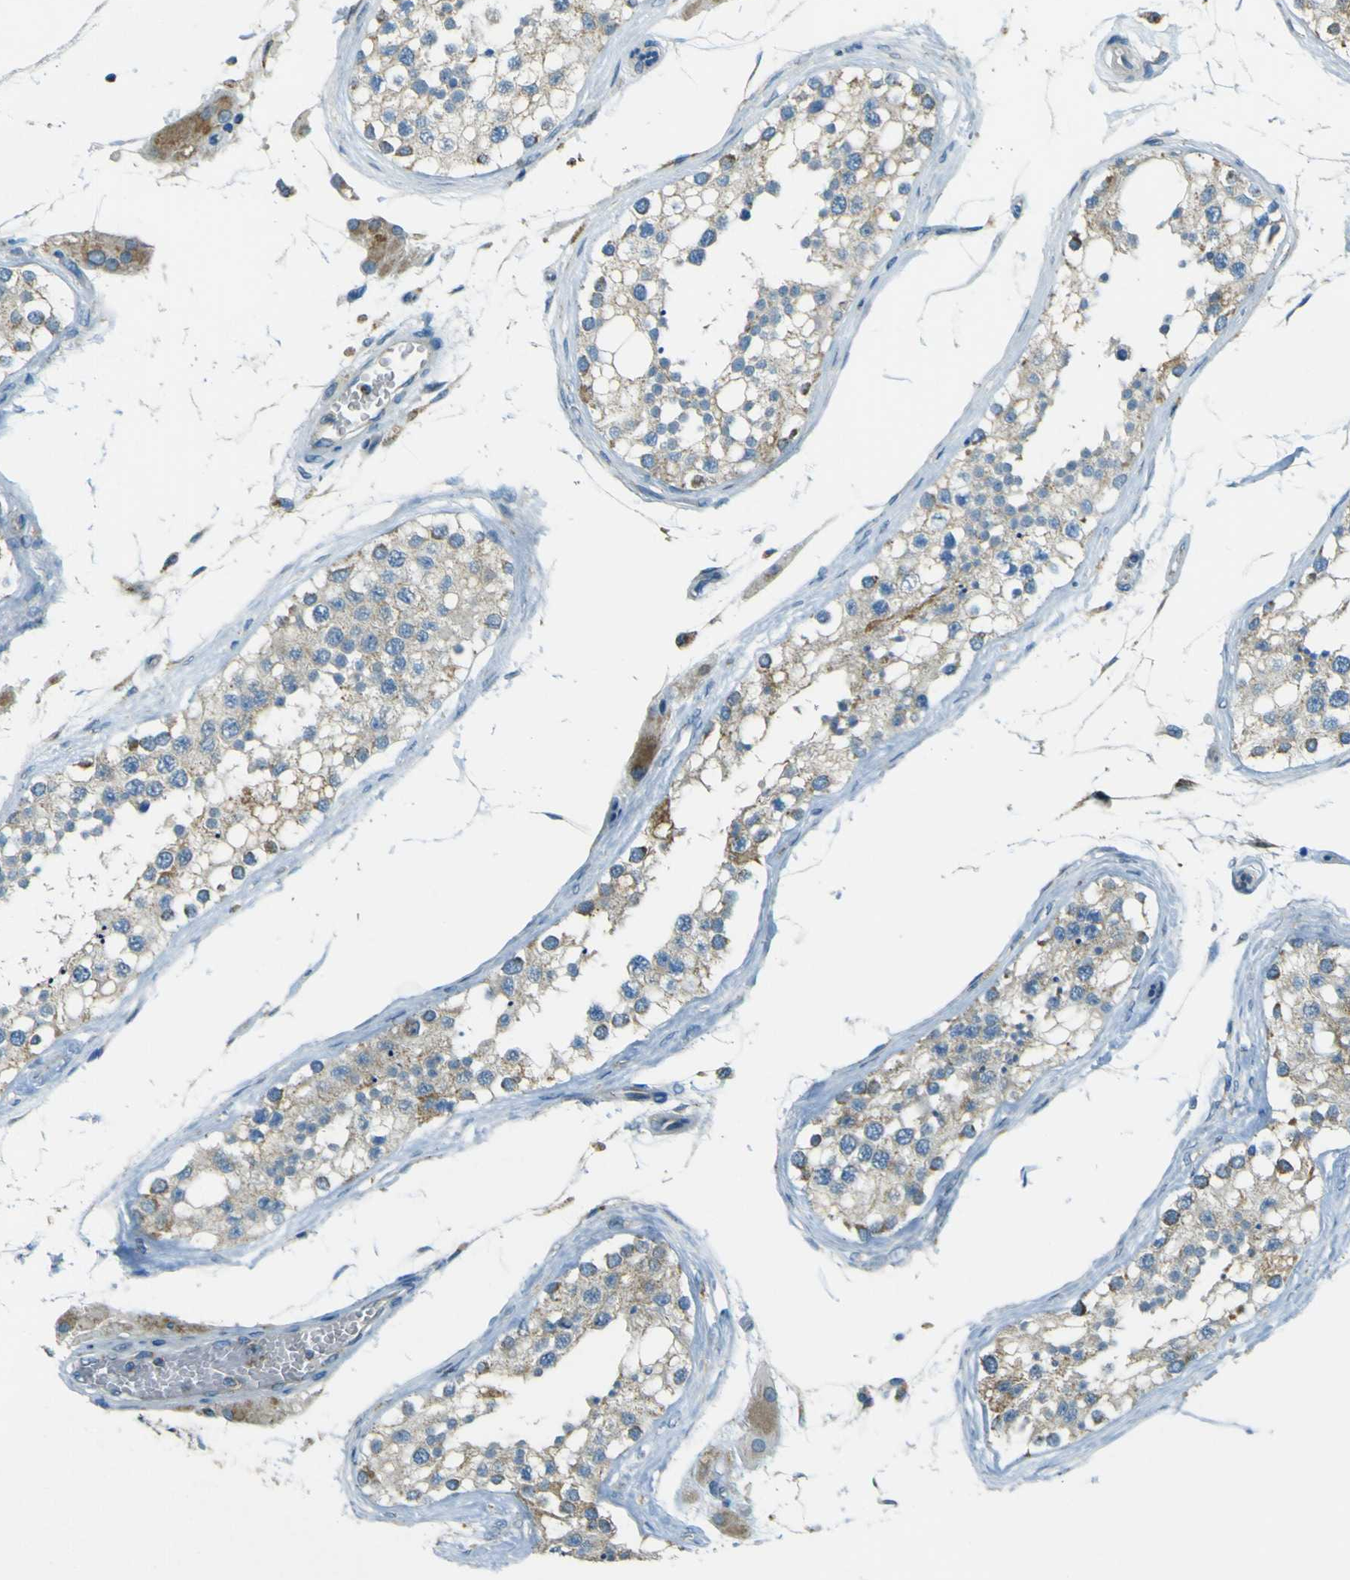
{"staining": {"intensity": "weak", "quantity": ">75%", "location": "cytoplasmic/membranous"}, "tissue": "testis", "cell_type": "Cells in seminiferous ducts", "image_type": "normal", "snomed": [{"axis": "morphology", "description": "Normal tissue, NOS"}, {"axis": "topography", "description": "Testis"}], "caption": "Weak cytoplasmic/membranous positivity for a protein is present in about >75% of cells in seminiferous ducts of unremarkable testis using IHC.", "gene": "FKTN", "patient": {"sex": "male", "age": 68}}